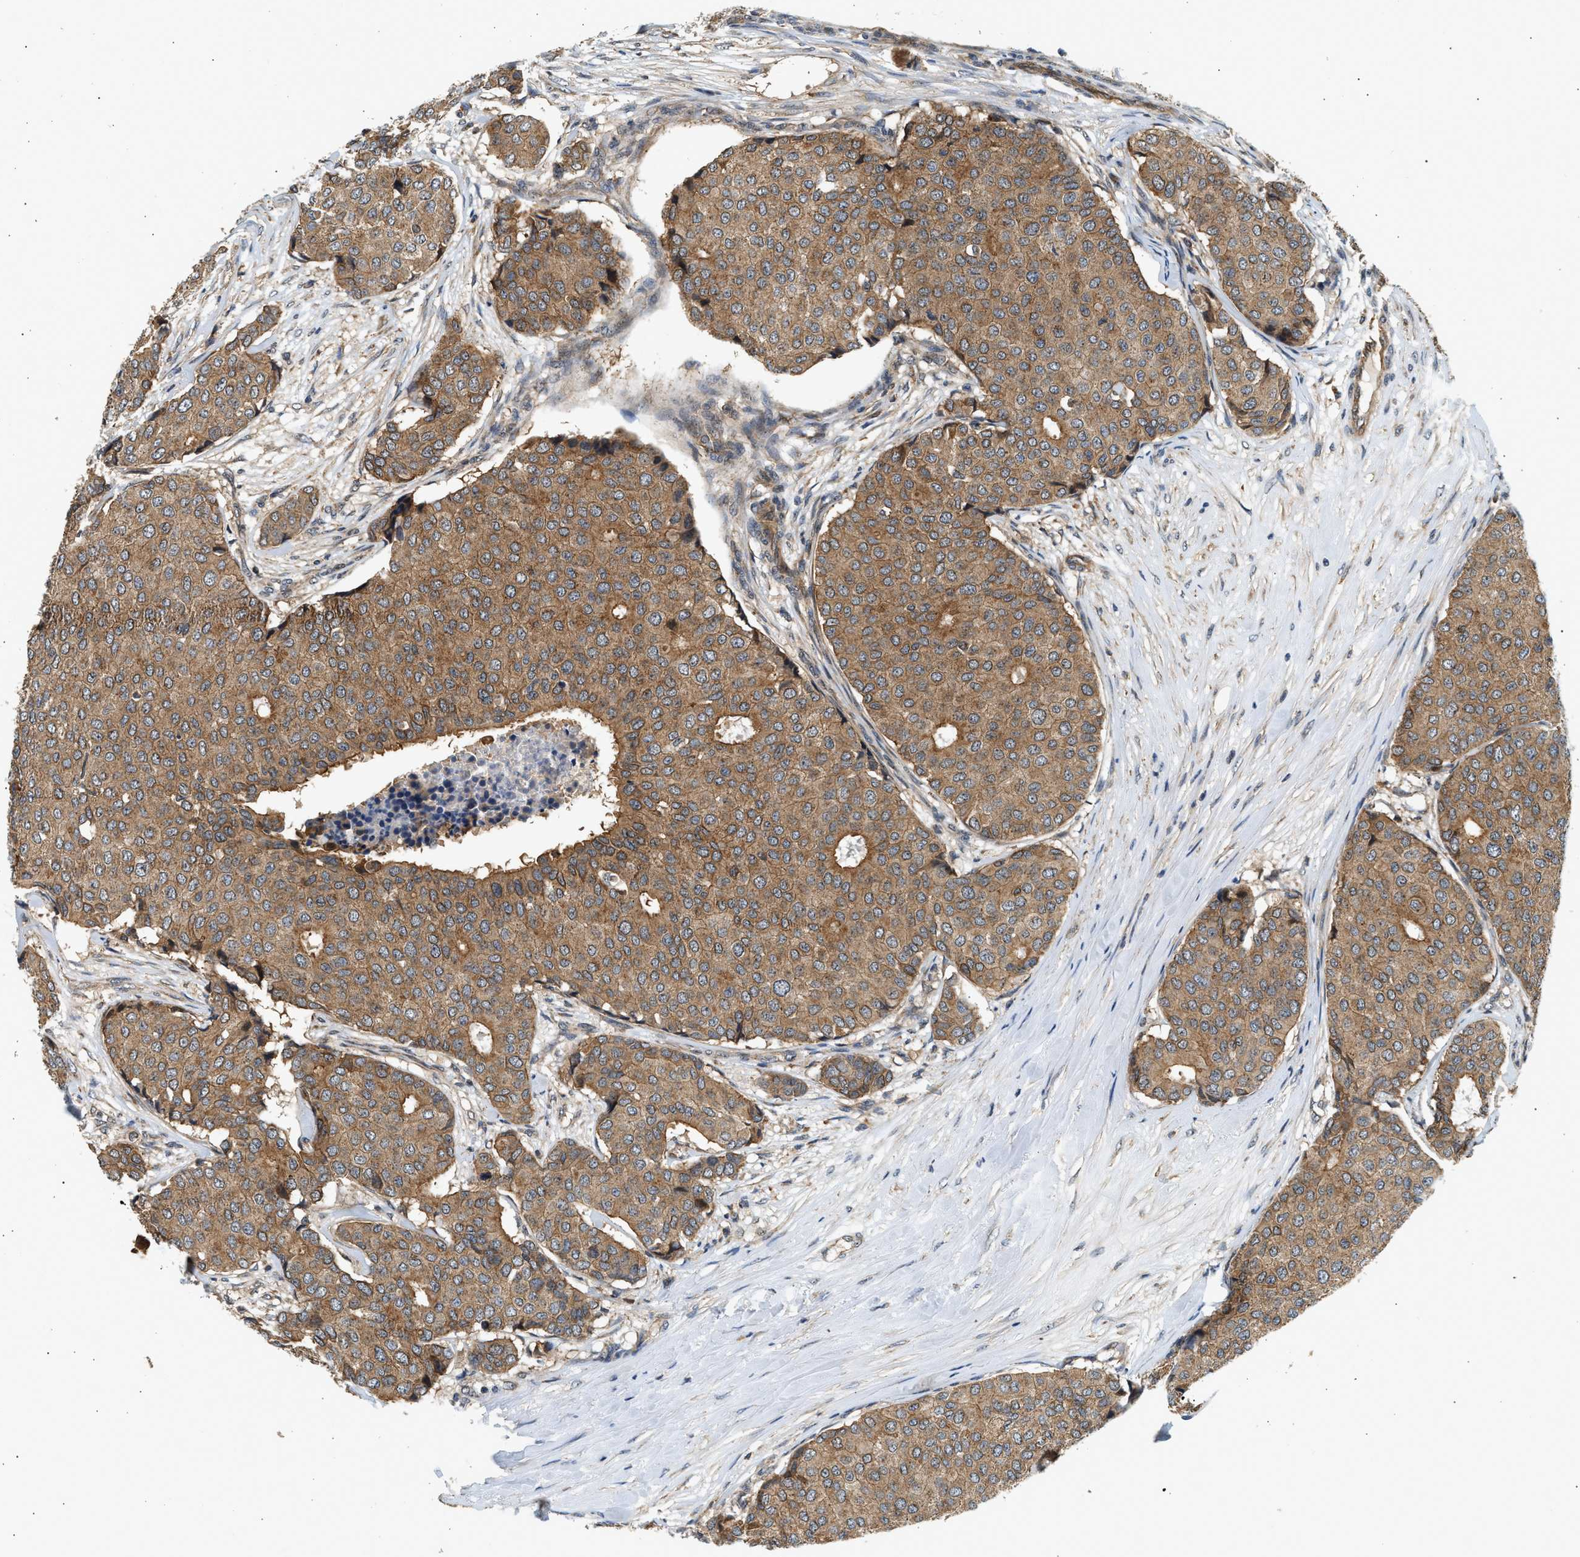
{"staining": {"intensity": "moderate", "quantity": ">75%", "location": "cytoplasmic/membranous"}, "tissue": "breast cancer", "cell_type": "Tumor cells", "image_type": "cancer", "snomed": [{"axis": "morphology", "description": "Duct carcinoma"}, {"axis": "topography", "description": "Breast"}], "caption": "Tumor cells display medium levels of moderate cytoplasmic/membranous staining in about >75% of cells in breast cancer. (Stains: DAB in brown, nuclei in blue, Microscopy: brightfield microscopy at high magnification).", "gene": "DUSP14", "patient": {"sex": "female", "age": 75}}